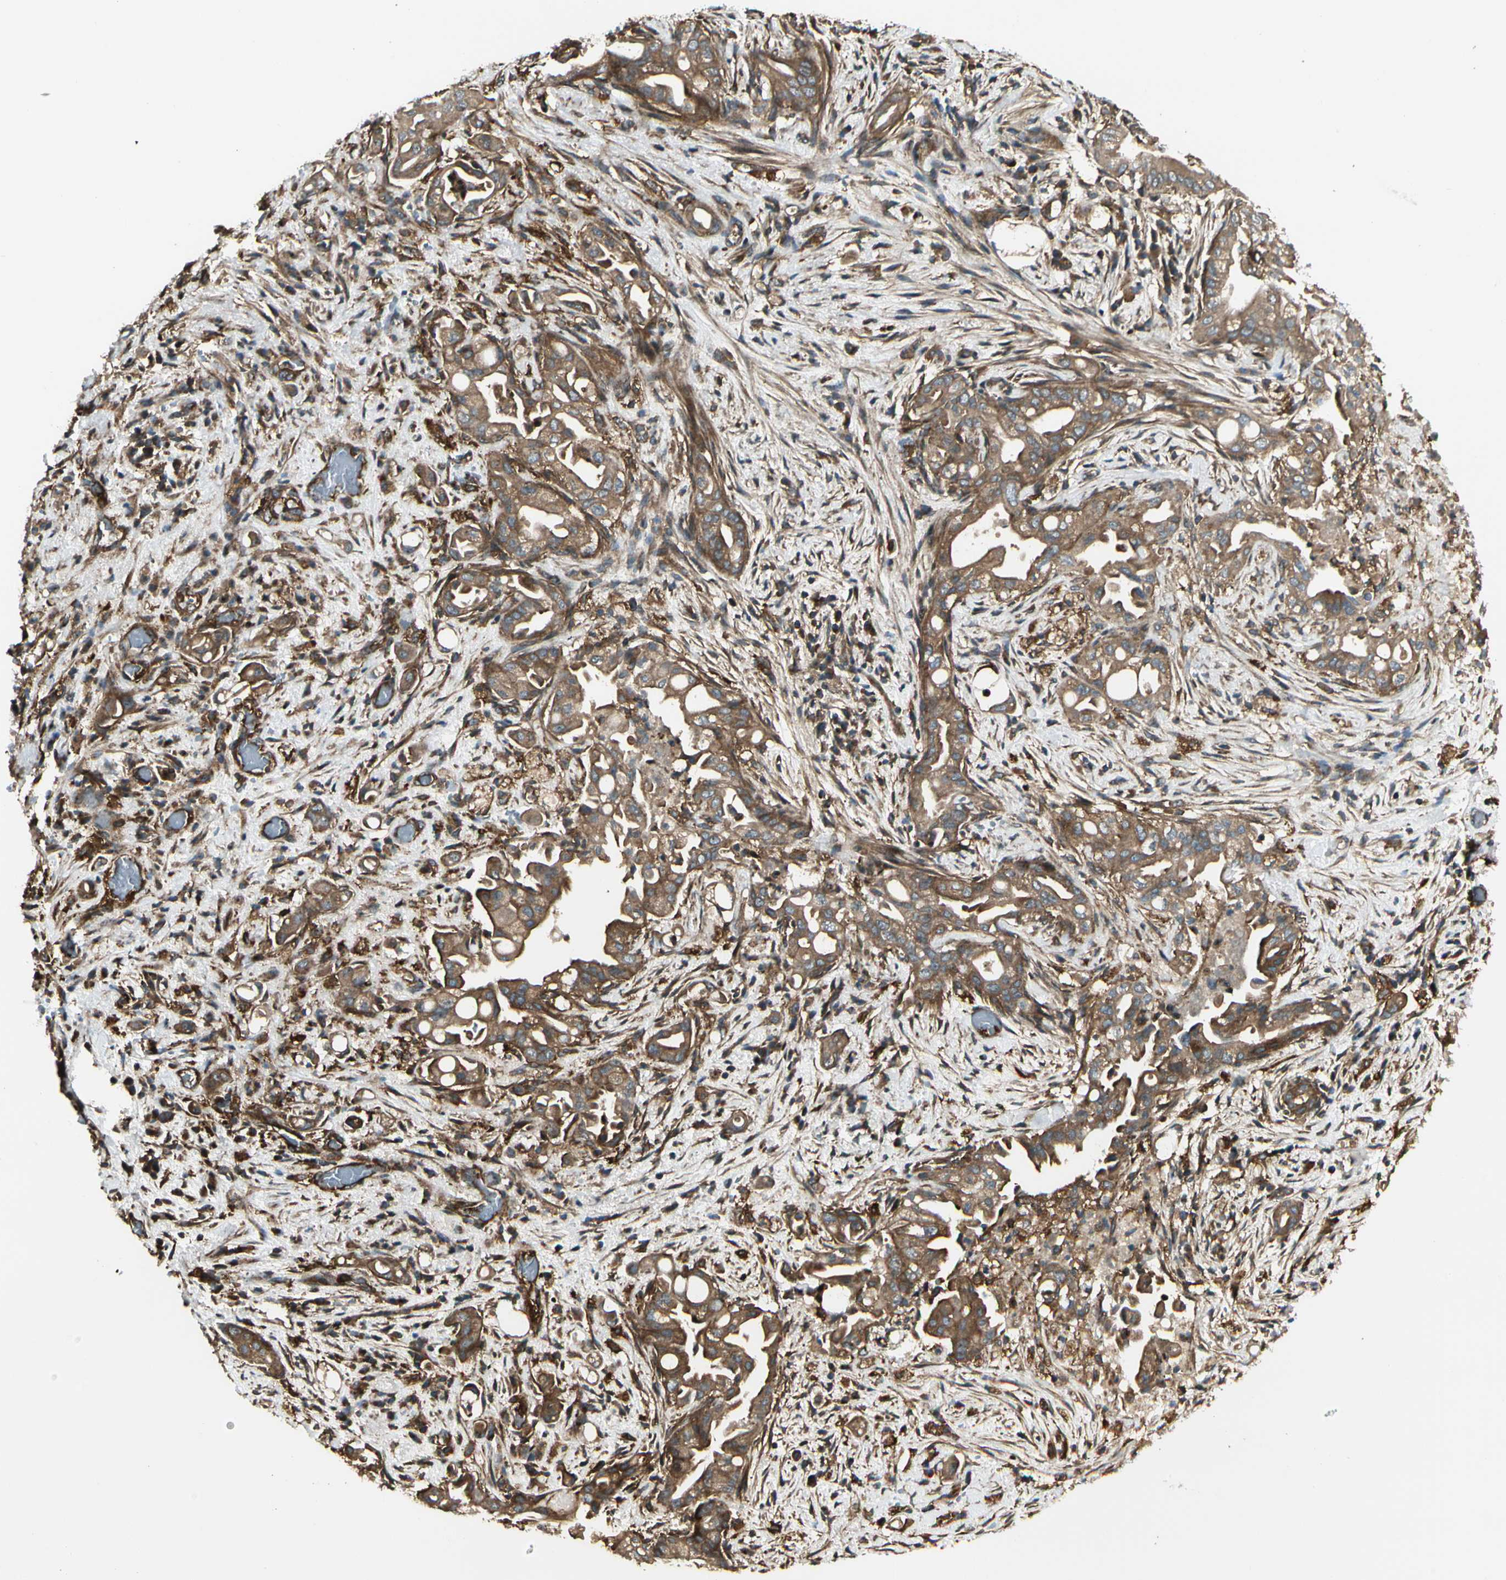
{"staining": {"intensity": "strong", "quantity": ">75%", "location": "cytoplasmic/membranous"}, "tissue": "liver cancer", "cell_type": "Tumor cells", "image_type": "cancer", "snomed": [{"axis": "morphology", "description": "Cholangiocarcinoma"}, {"axis": "topography", "description": "Liver"}], "caption": "An image showing strong cytoplasmic/membranous staining in about >75% of tumor cells in cholangiocarcinoma (liver), as visualized by brown immunohistochemical staining.", "gene": "FKBP15", "patient": {"sex": "female", "age": 68}}